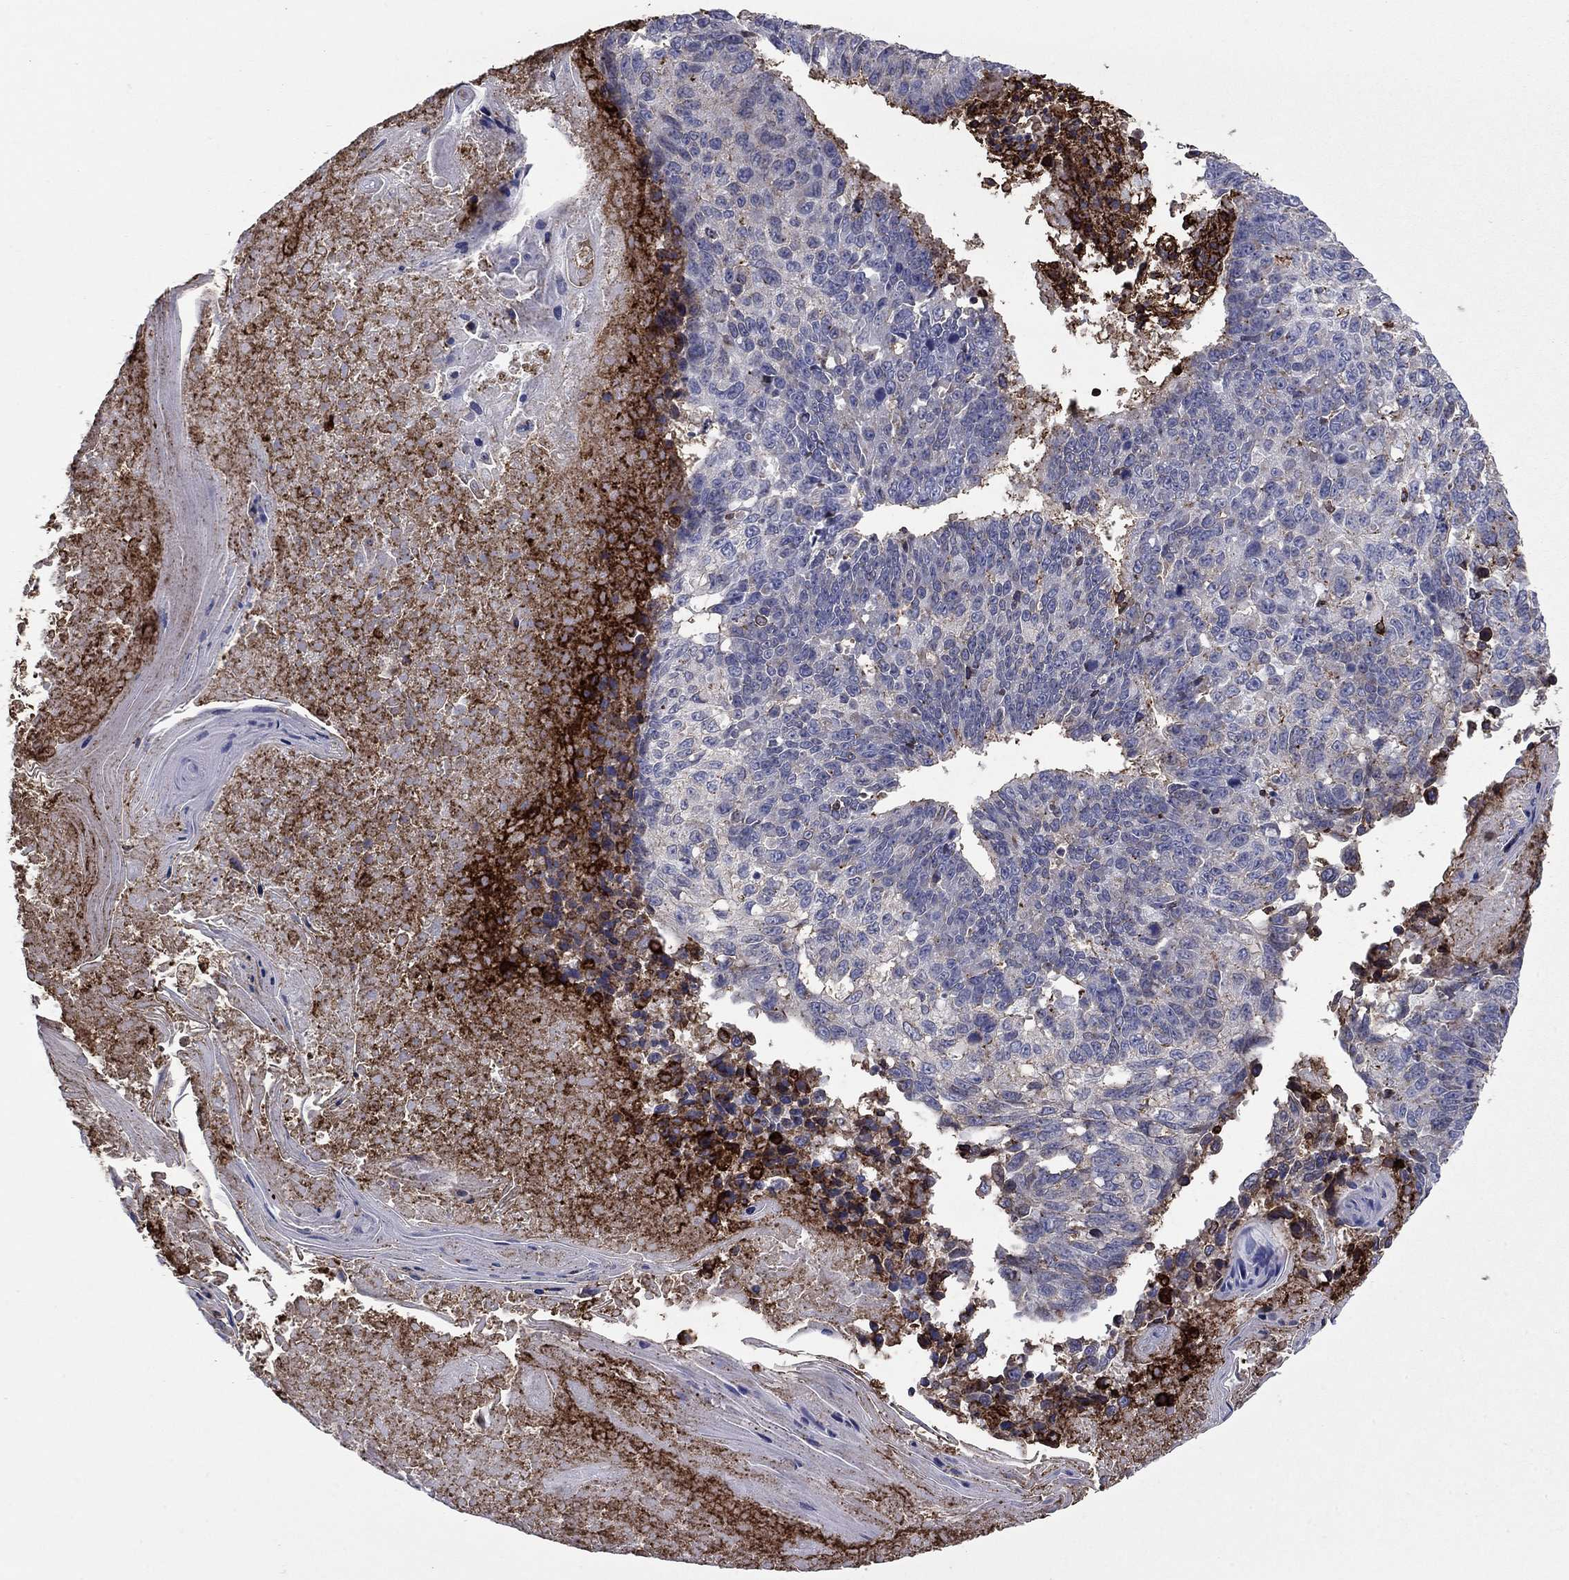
{"staining": {"intensity": "moderate", "quantity": "<25%", "location": "cytoplasmic/membranous"}, "tissue": "lung cancer", "cell_type": "Tumor cells", "image_type": "cancer", "snomed": [{"axis": "morphology", "description": "Squamous cell carcinoma, NOS"}, {"axis": "topography", "description": "Lung"}], "caption": "This histopathology image exhibits immunohistochemistry staining of squamous cell carcinoma (lung), with low moderate cytoplasmic/membranous staining in about <25% of tumor cells.", "gene": "PLAU", "patient": {"sex": "male", "age": 73}}